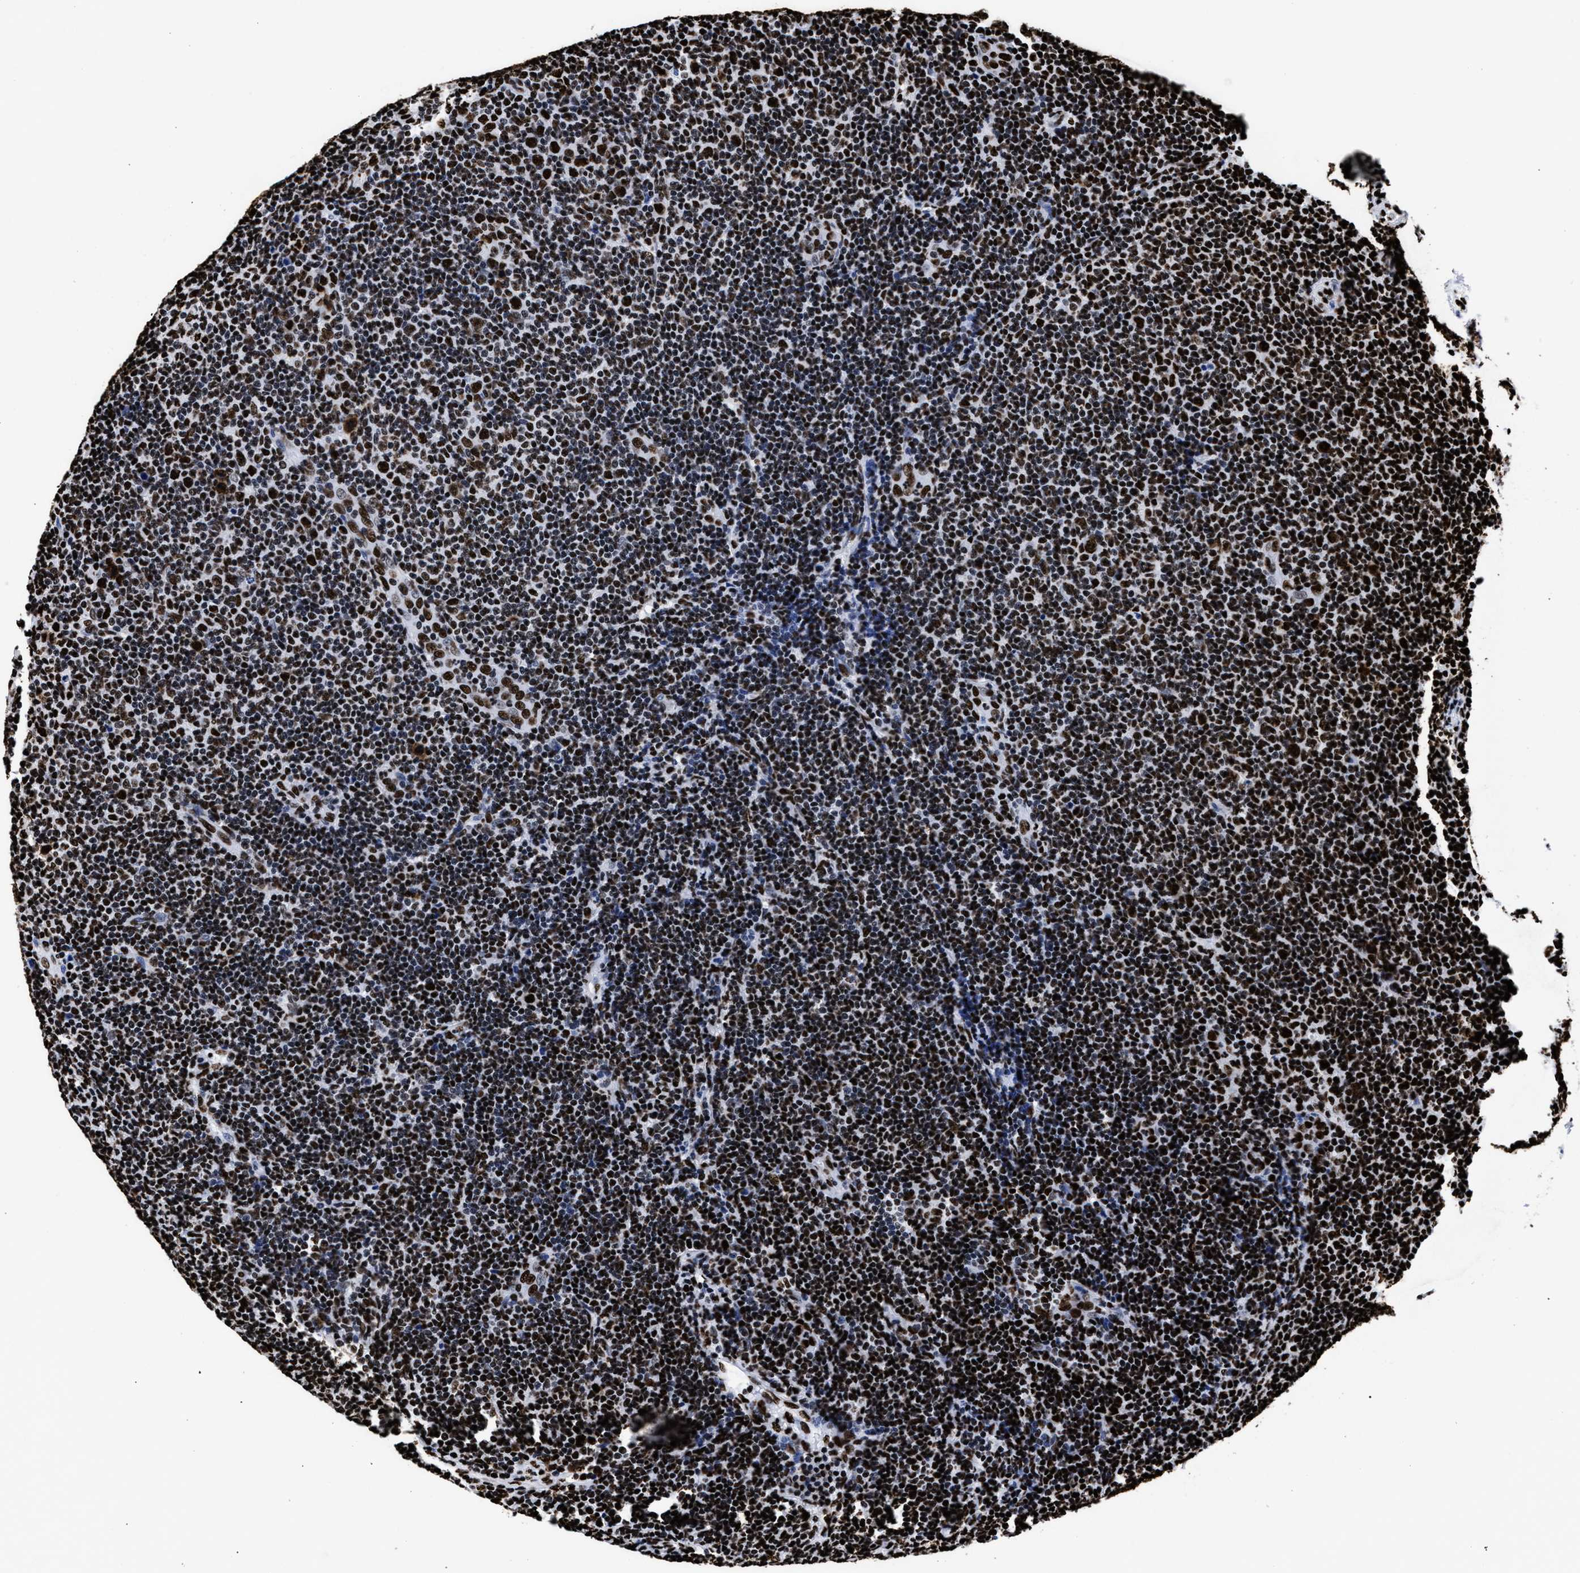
{"staining": {"intensity": "strong", "quantity": ">75%", "location": "nuclear"}, "tissue": "lymphoma", "cell_type": "Tumor cells", "image_type": "cancer", "snomed": [{"axis": "morphology", "description": "Malignant lymphoma, non-Hodgkin's type, Low grade"}, {"axis": "topography", "description": "Lymph node"}], "caption": "Immunohistochemistry (IHC) micrograph of neoplastic tissue: low-grade malignant lymphoma, non-Hodgkin's type stained using IHC exhibits high levels of strong protein expression localized specifically in the nuclear of tumor cells, appearing as a nuclear brown color.", "gene": "HNRNPA1", "patient": {"sex": "male", "age": 83}}